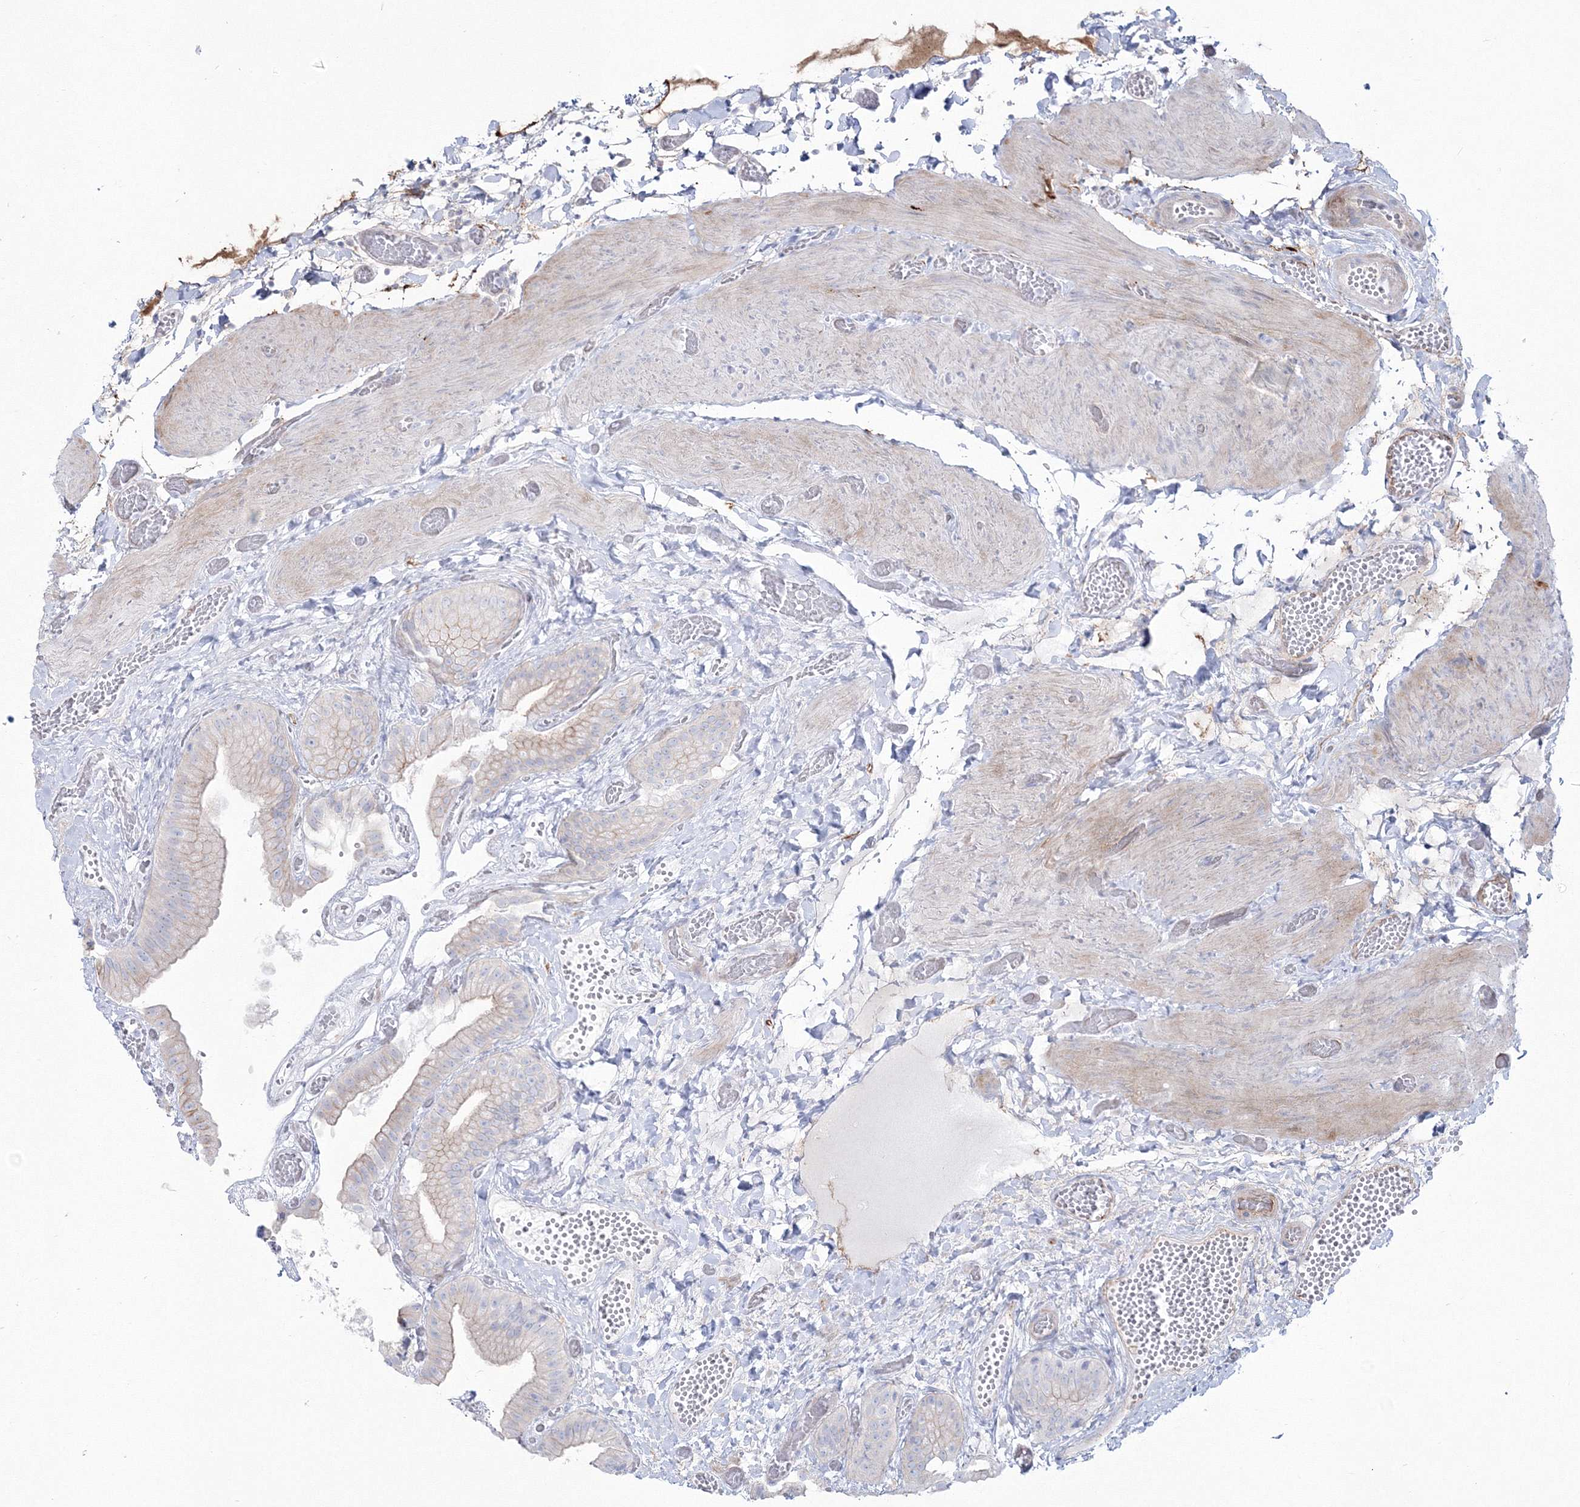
{"staining": {"intensity": "moderate", "quantity": "<25%", "location": "cytoplasmic/membranous"}, "tissue": "gallbladder", "cell_type": "Glandular cells", "image_type": "normal", "snomed": [{"axis": "morphology", "description": "Normal tissue, NOS"}, {"axis": "topography", "description": "Gallbladder"}], "caption": "IHC (DAB) staining of benign human gallbladder reveals moderate cytoplasmic/membranous protein expression in about <25% of glandular cells. (Brightfield microscopy of DAB IHC at high magnification).", "gene": "HYAL2", "patient": {"sex": "female", "age": 64}}